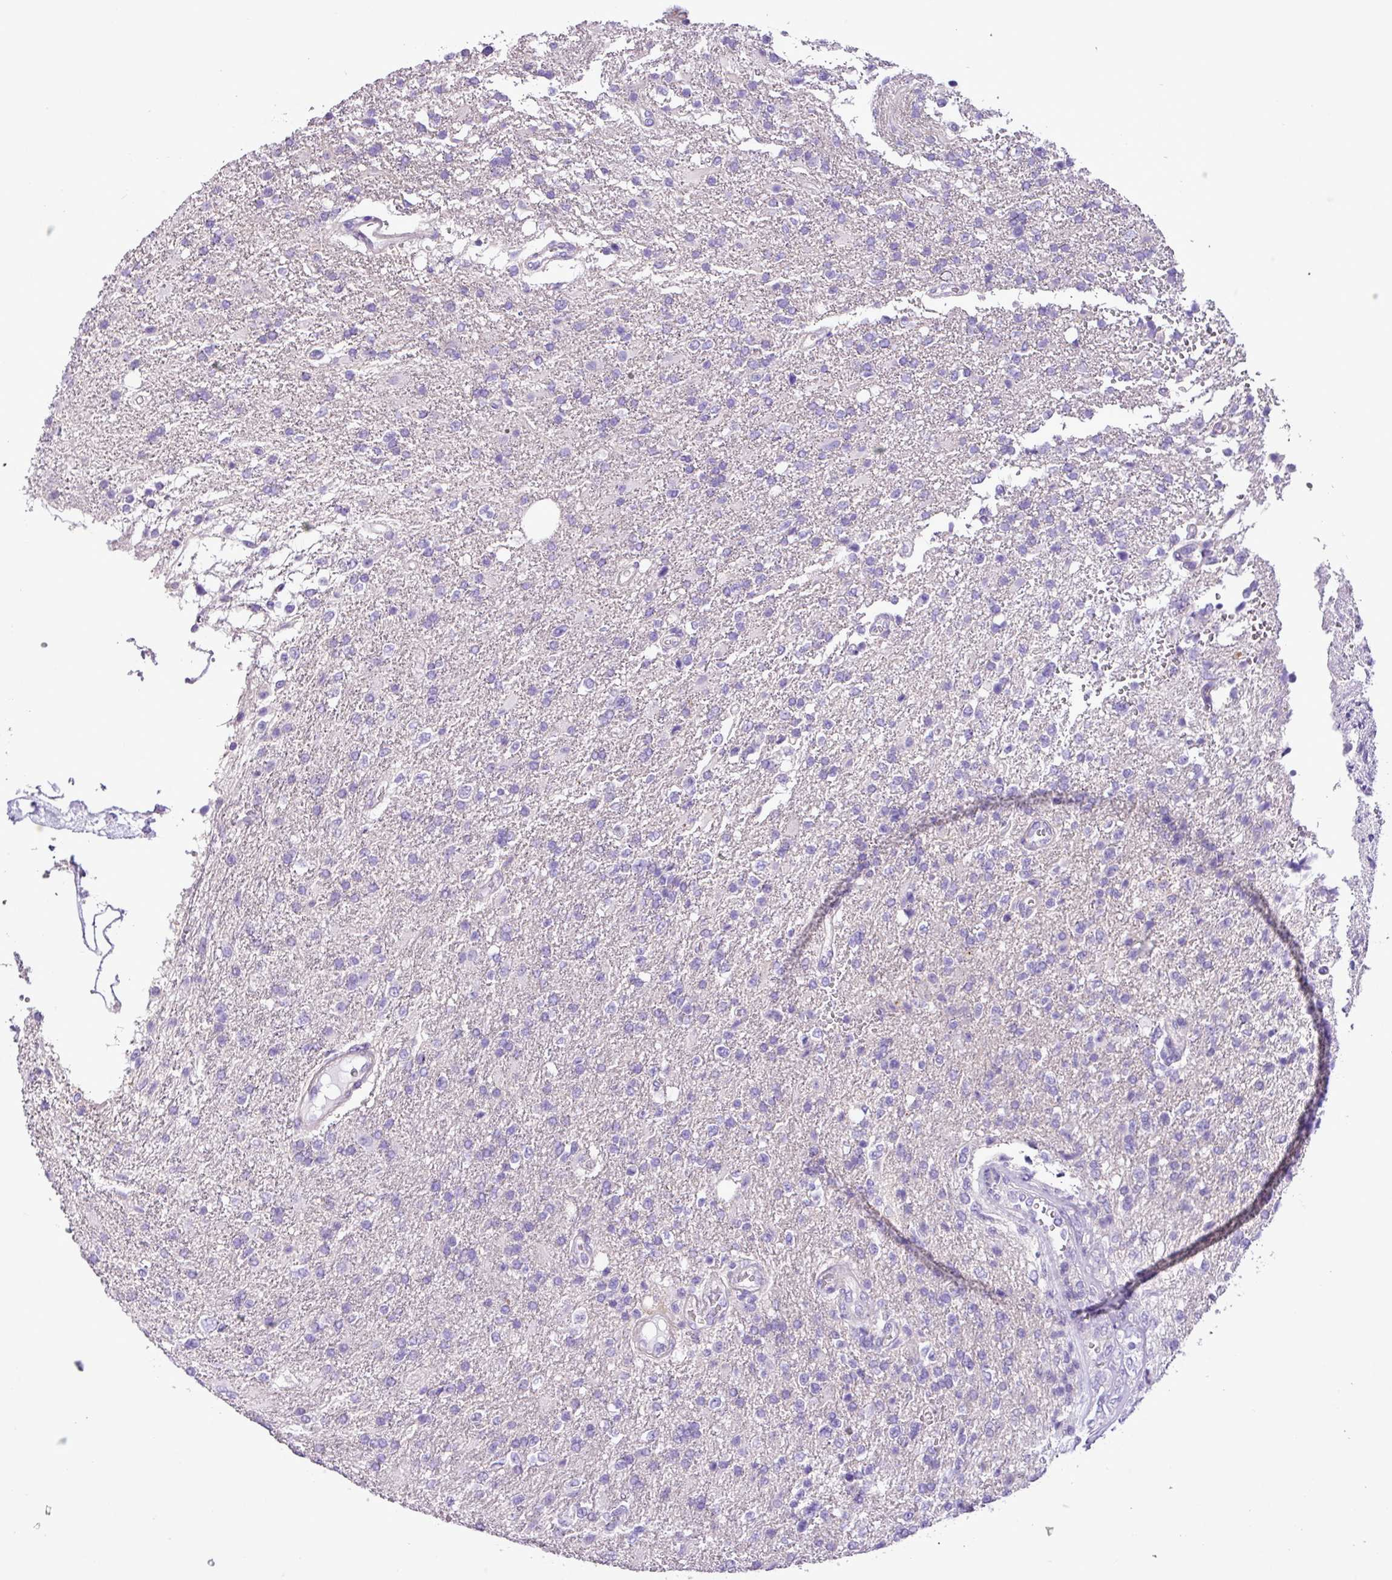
{"staining": {"intensity": "negative", "quantity": "none", "location": "none"}, "tissue": "glioma", "cell_type": "Tumor cells", "image_type": "cancer", "snomed": [{"axis": "morphology", "description": "Glioma, malignant, High grade"}, {"axis": "topography", "description": "Brain"}], "caption": "Immunohistochemistry micrograph of malignant high-grade glioma stained for a protein (brown), which demonstrates no staining in tumor cells.", "gene": "ZNF334", "patient": {"sex": "male", "age": 56}}